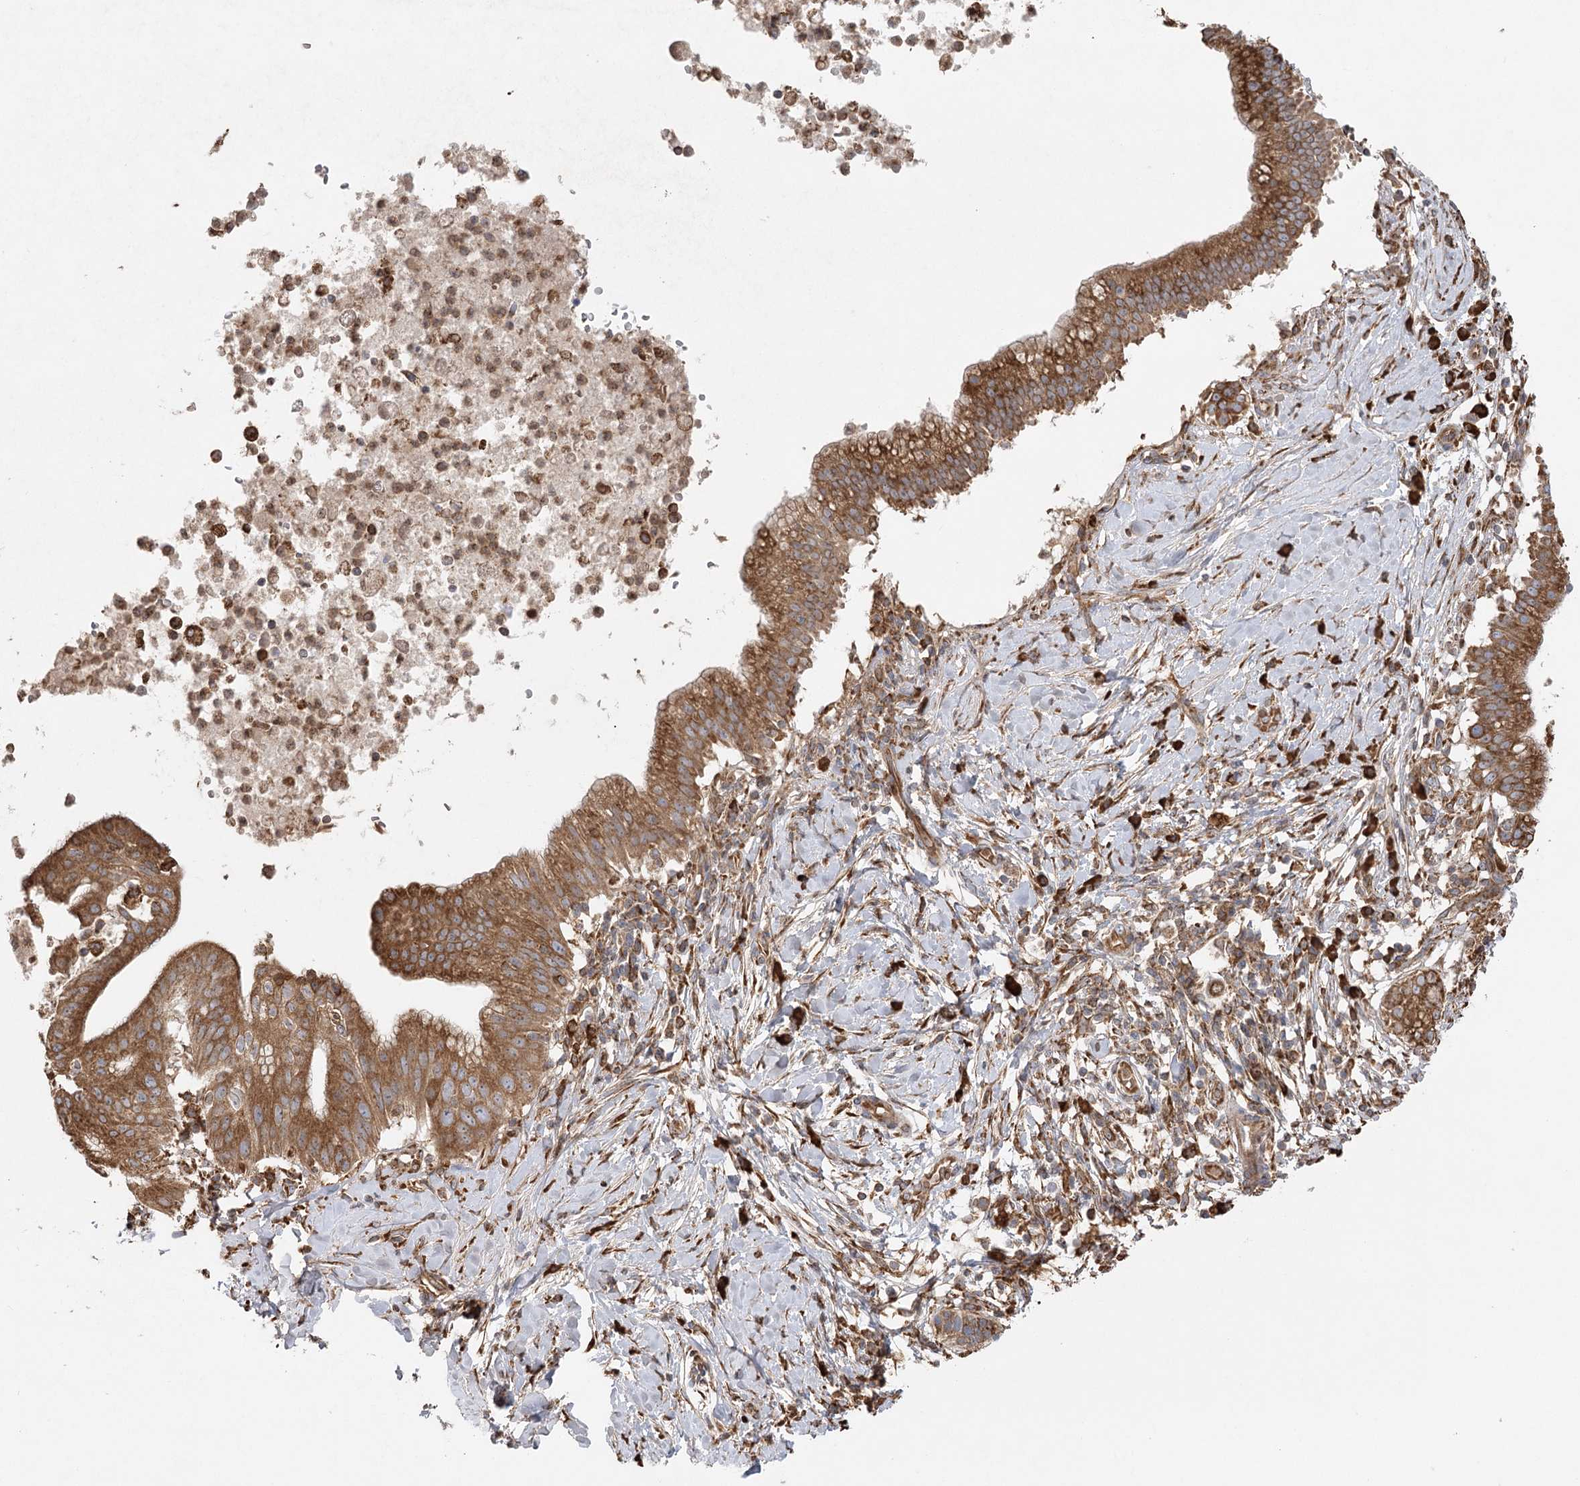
{"staining": {"intensity": "strong", "quantity": ">75%", "location": "cytoplasmic/membranous"}, "tissue": "pancreatic cancer", "cell_type": "Tumor cells", "image_type": "cancer", "snomed": [{"axis": "morphology", "description": "Adenocarcinoma, NOS"}, {"axis": "topography", "description": "Pancreas"}], "caption": "There is high levels of strong cytoplasmic/membranous positivity in tumor cells of pancreatic cancer, as demonstrated by immunohistochemical staining (brown color).", "gene": "ACAP2", "patient": {"sex": "male", "age": 68}}